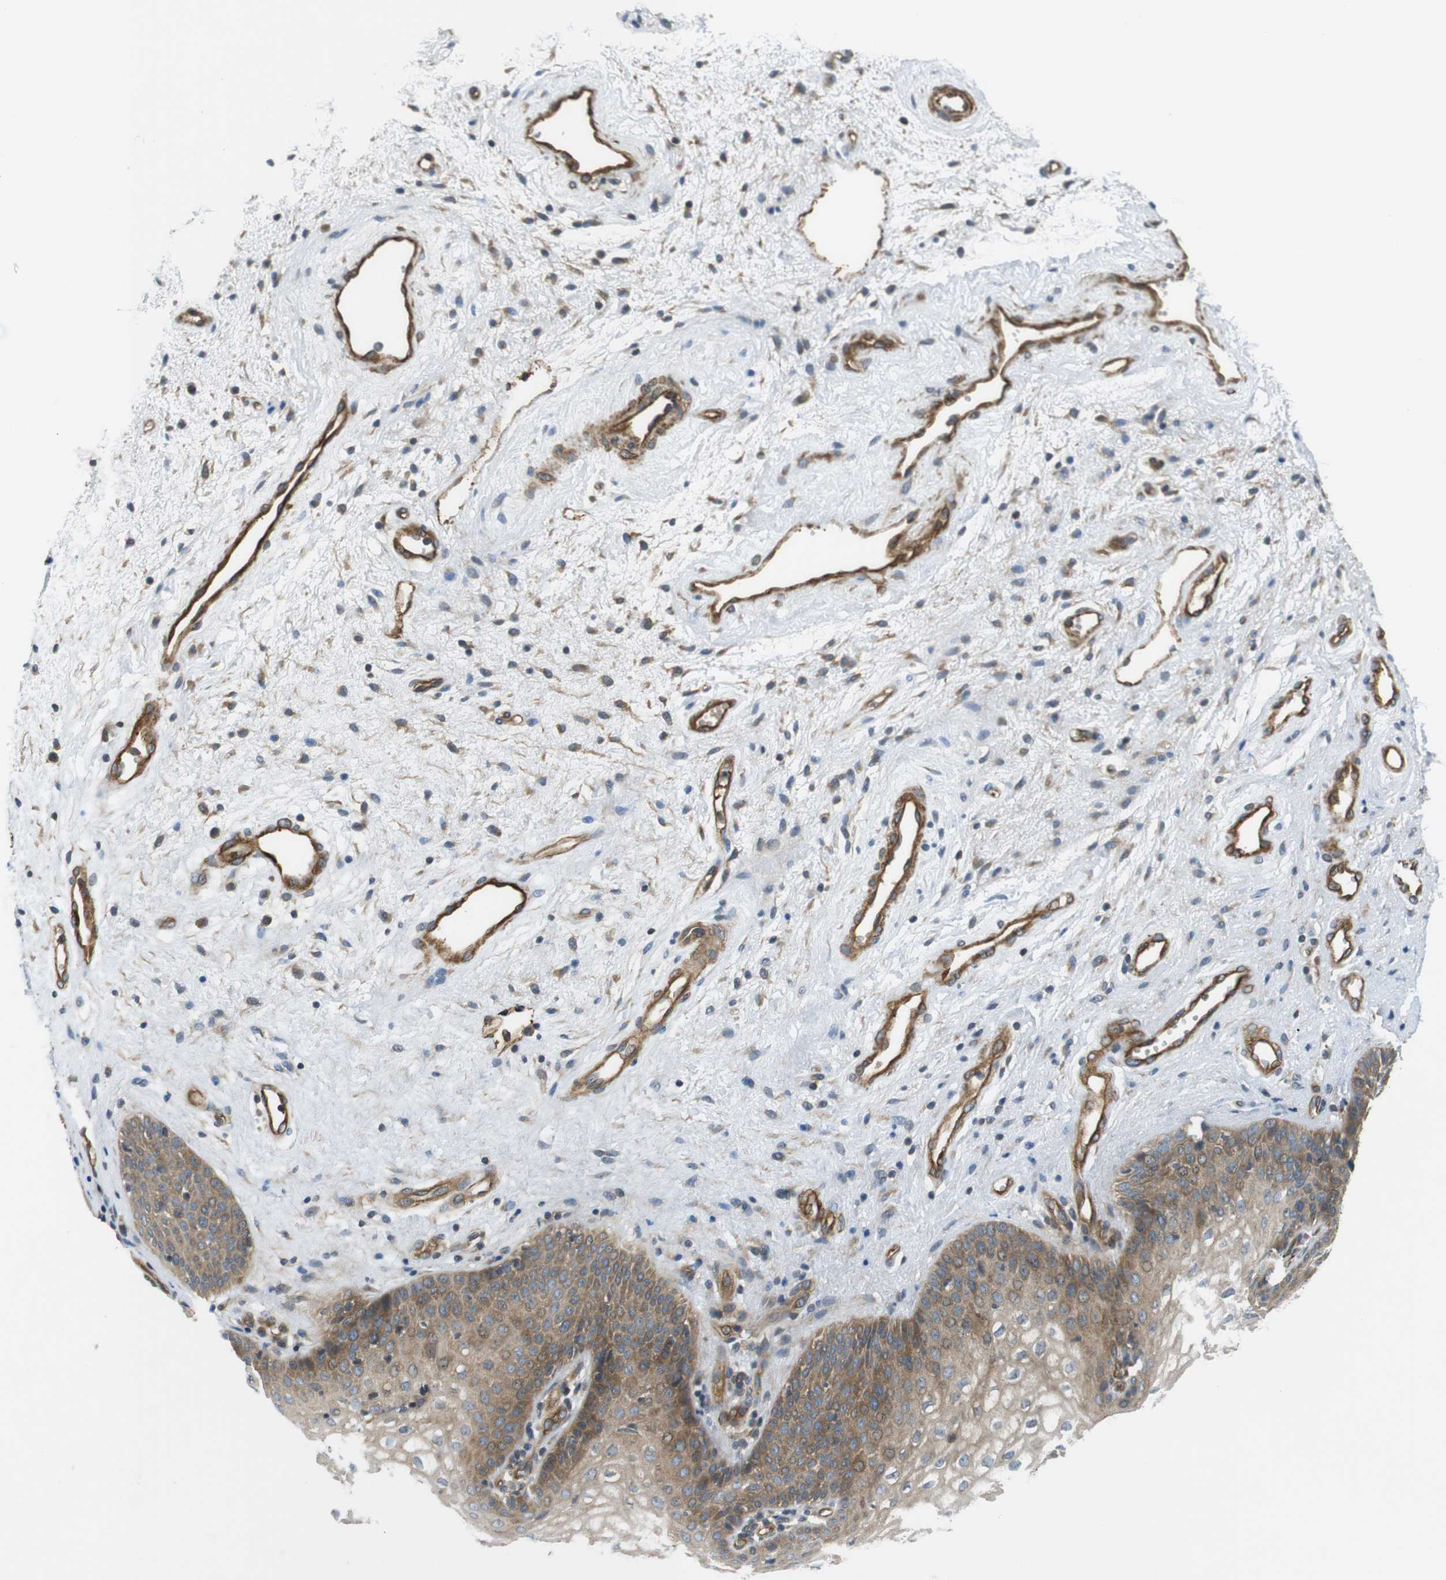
{"staining": {"intensity": "moderate", "quantity": ">75%", "location": "cytoplasmic/membranous"}, "tissue": "vagina", "cell_type": "Squamous epithelial cells", "image_type": "normal", "snomed": [{"axis": "morphology", "description": "Normal tissue, NOS"}, {"axis": "topography", "description": "Vagina"}], "caption": "A brown stain shows moderate cytoplasmic/membranous positivity of a protein in squamous epithelial cells of benign human vagina.", "gene": "TSC1", "patient": {"sex": "female", "age": 34}}